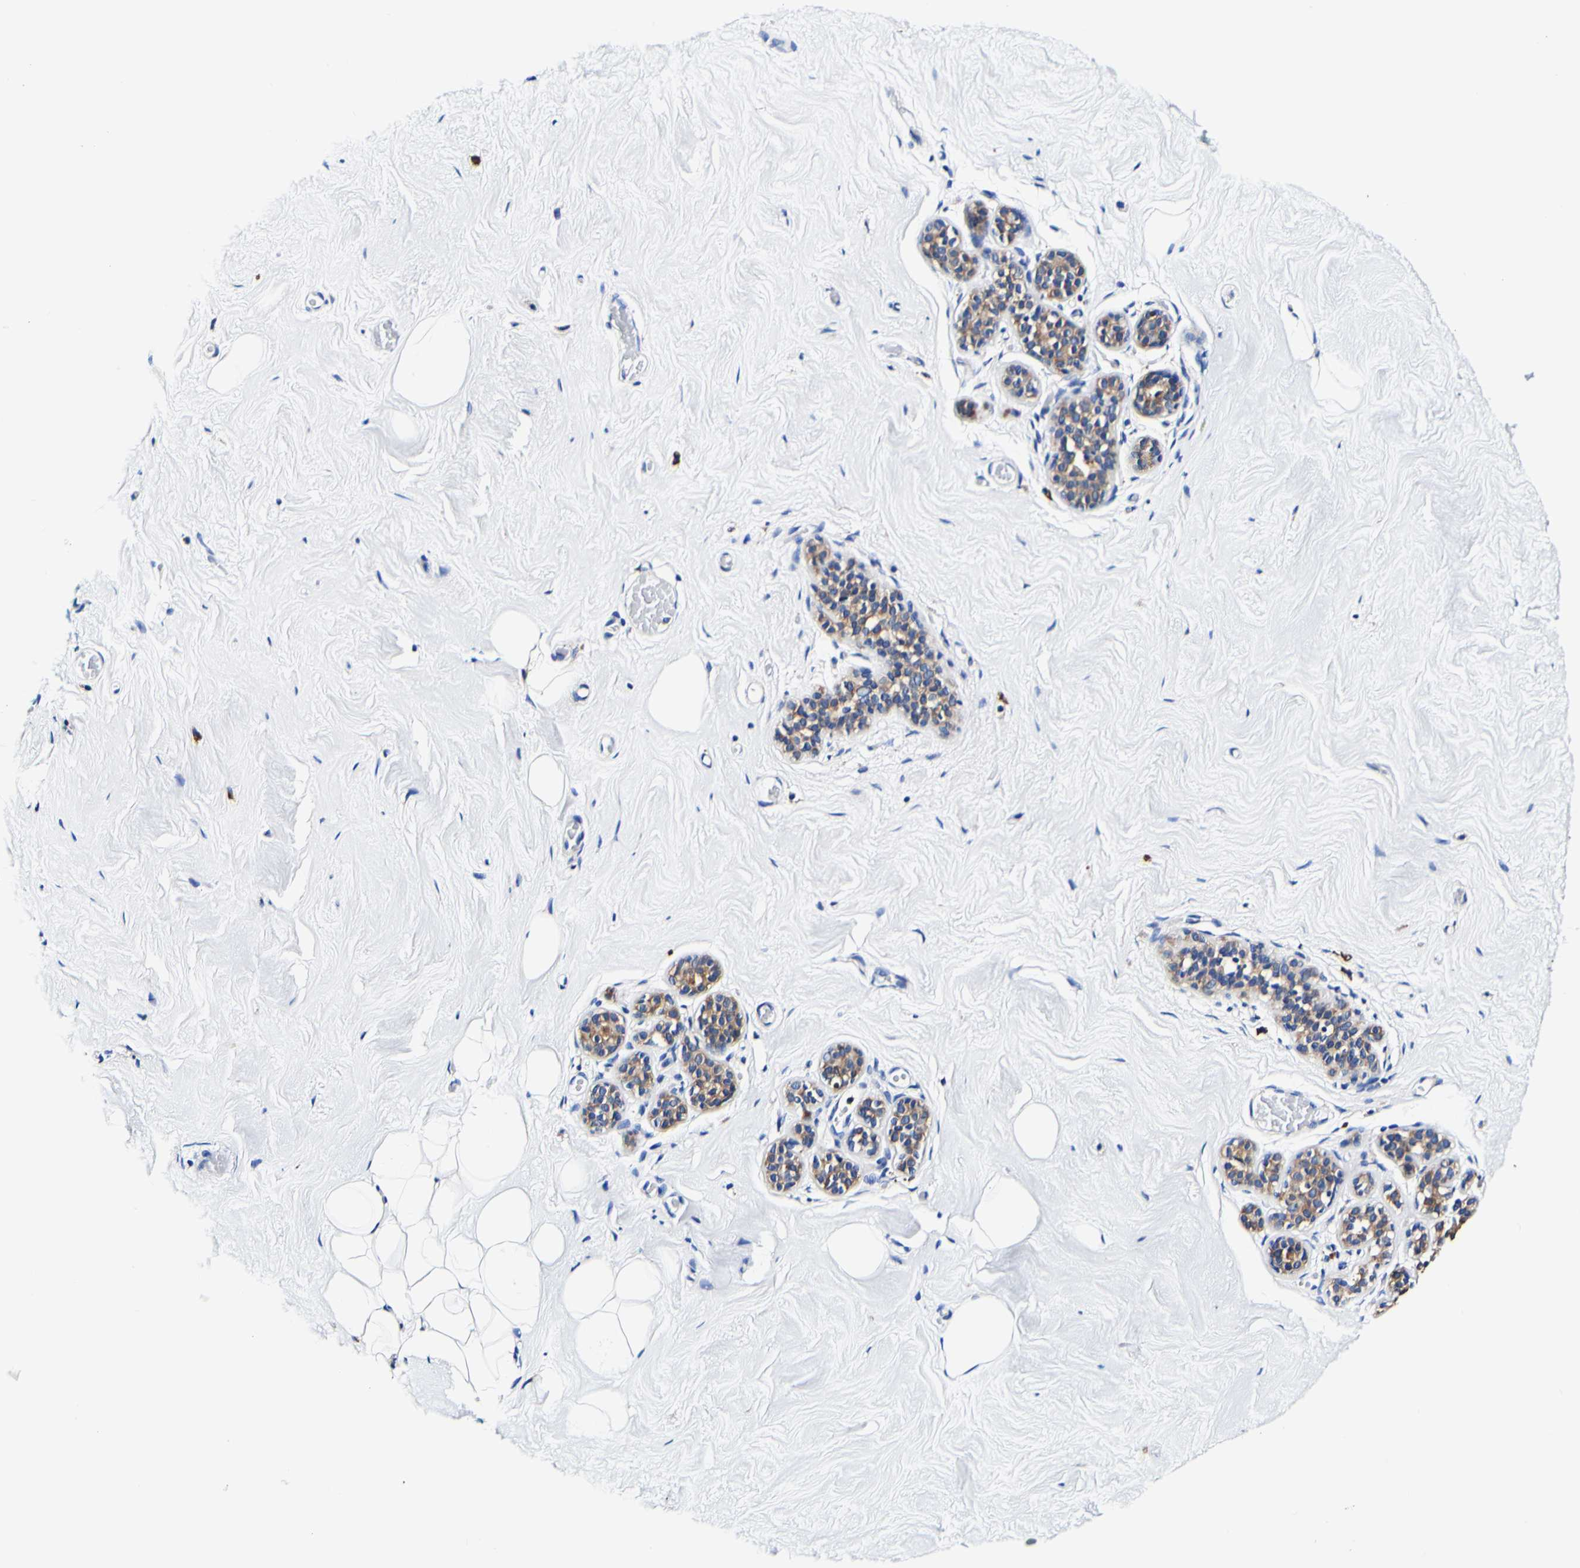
{"staining": {"intensity": "negative", "quantity": "none", "location": "none"}, "tissue": "breast", "cell_type": "Adipocytes", "image_type": "normal", "snomed": [{"axis": "morphology", "description": "Normal tissue, NOS"}, {"axis": "topography", "description": "Breast"}], "caption": "High power microscopy micrograph of an IHC micrograph of benign breast, revealing no significant positivity in adipocytes.", "gene": "P4HB", "patient": {"sex": "female", "age": 75}}